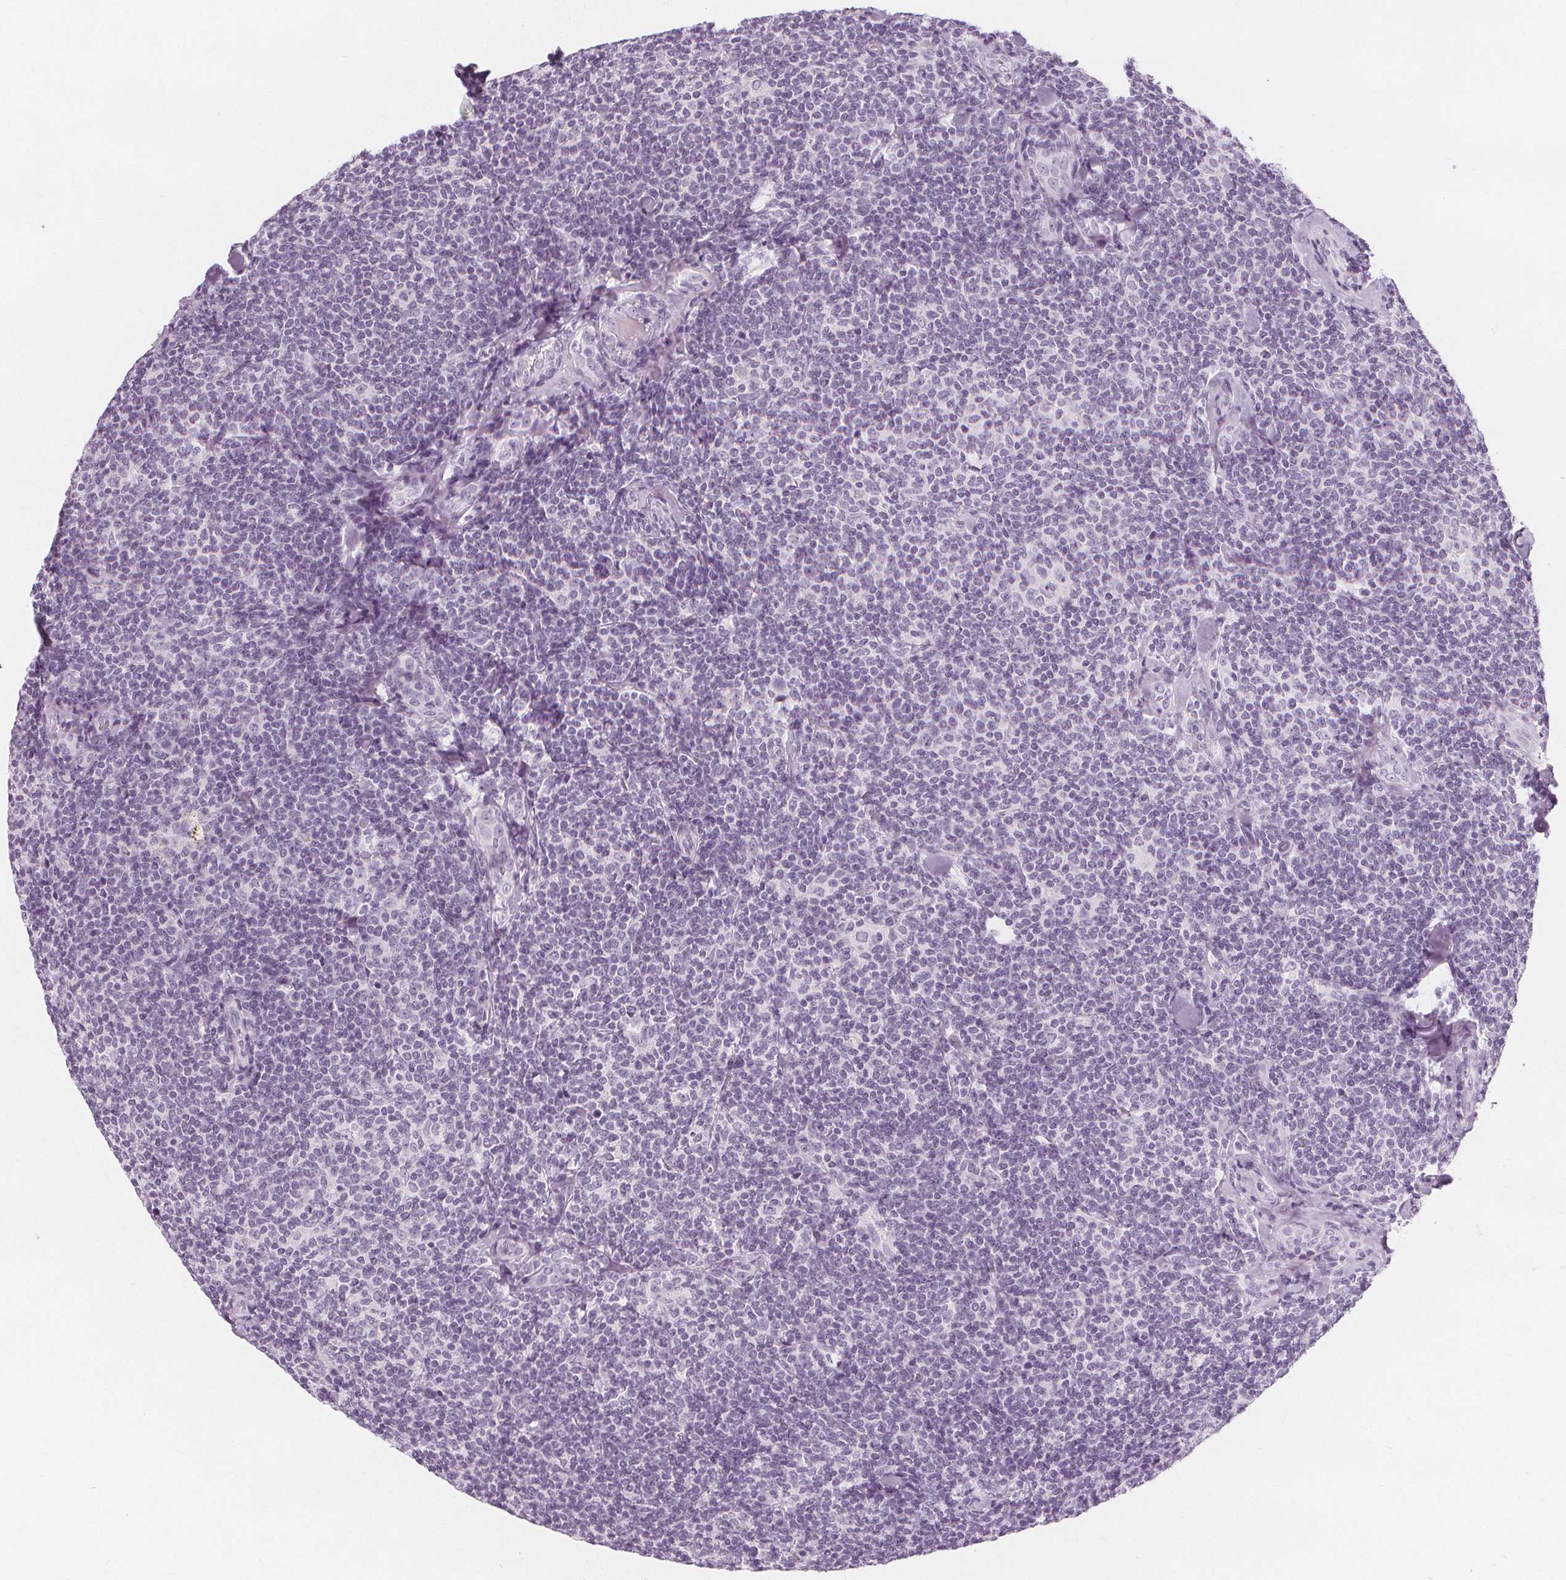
{"staining": {"intensity": "negative", "quantity": "none", "location": "none"}, "tissue": "lymphoma", "cell_type": "Tumor cells", "image_type": "cancer", "snomed": [{"axis": "morphology", "description": "Malignant lymphoma, non-Hodgkin's type, Low grade"}, {"axis": "topography", "description": "Lymph node"}], "caption": "This is an IHC image of human malignant lymphoma, non-Hodgkin's type (low-grade). There is no expression in tumor cells.", "gene": "TFF1", "patient": {"sex": "female", "age": 56}}